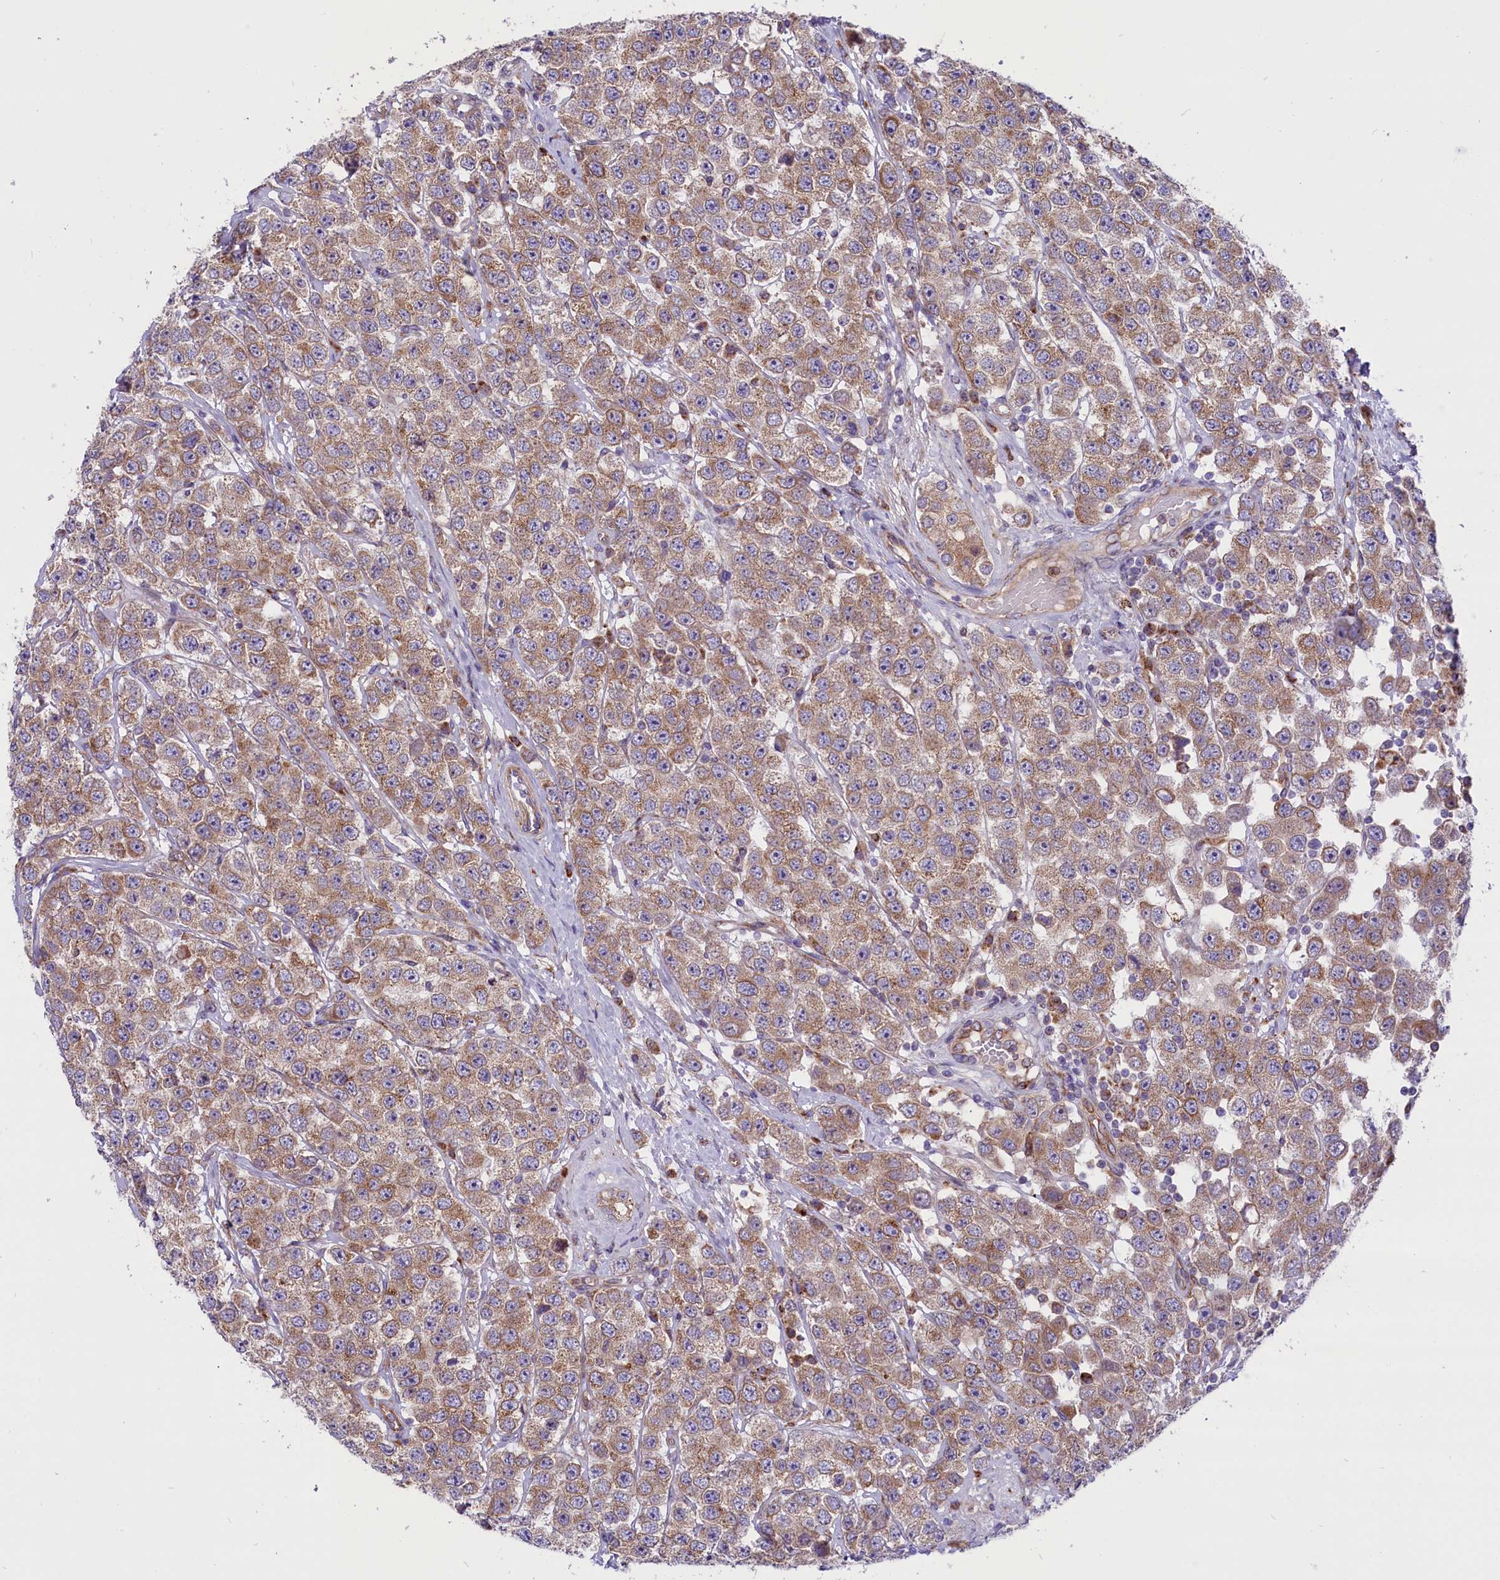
{"staining": {"intensity": "moderate", "quantity": ">75%", "location": "cytoplasmic/membranous"}, "tissue": "testis cancer", "cell_type": "Tumor cells", "image_type": "cancer", "snomed": [{"axis": "morphology", "description": "Seminoma, NOS"}, {"axis": "topography", "description": "Testis"}], "caption": "A medium amount of moderate cytoplasmic/membranous expression is present in approximately >75% of tumor cells in testis seminoma tissue. (IHC, brightfield microscopy, high magnification).", "gene": "PTPRU", "patient": {"sex": "male", "age": 28}}